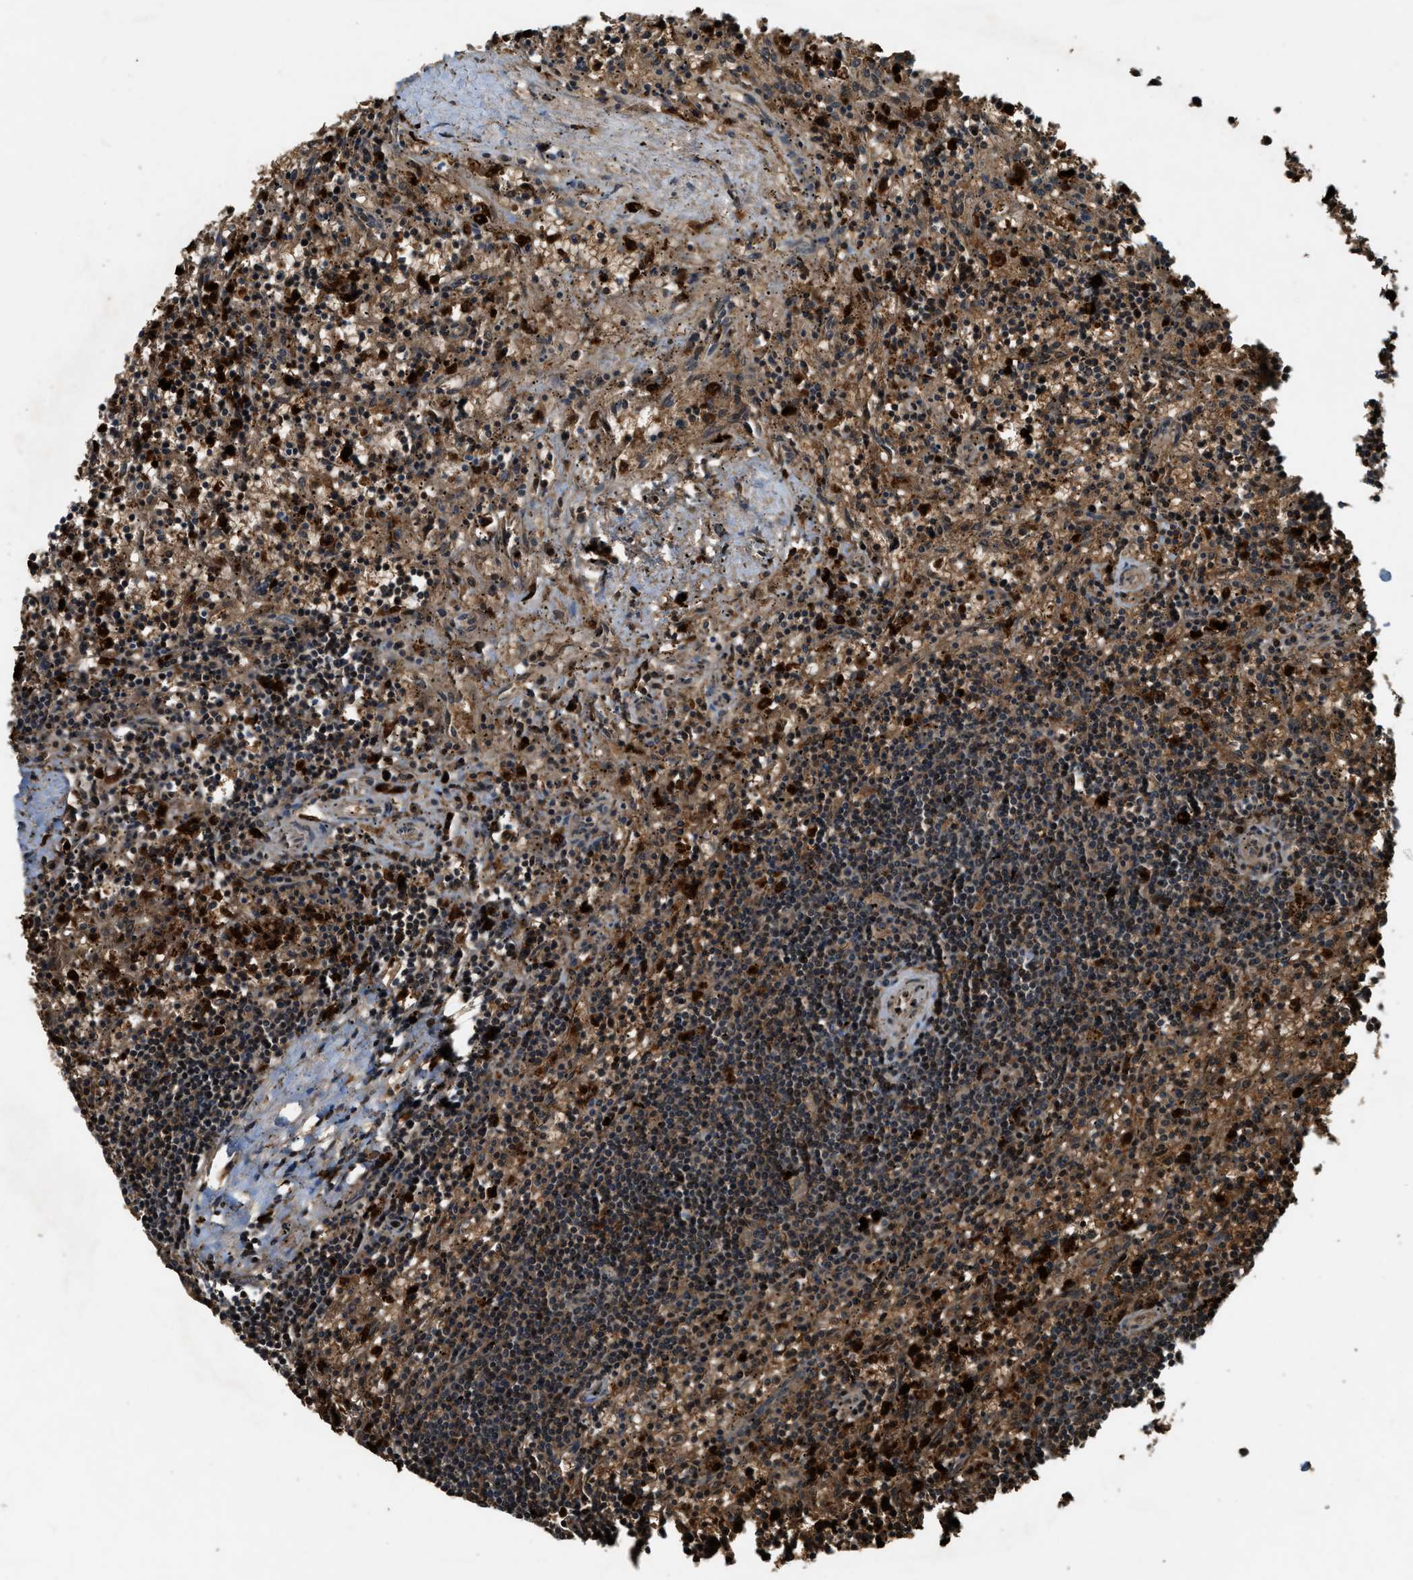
{"staining": {"intensity": "moderate", "quantity": "25%-75%", "location": "cytoplasmic/membranous"}, "tissue": "lymphoma", "cell_type": "Tumor cells", "image_type": "cancer", "snomed": [{"axis": "morphology", "description": "Malignant lymphoma, non-Hodgkin's type, Low grade"}, {"axis": "topography", "description": "Spleen"}], "caption": "Immunohistochemical staining of human lymphoma exhibits moderate cytoplasmic/membranous protein staining in approximately 25%-75% of tumor cells. (DAB (3,3'-diaminobenzidine) IHC with brightfield microscopy, high magnification).", "gene": "RNF141", "patient": {"sex": "male", "age": 76}}